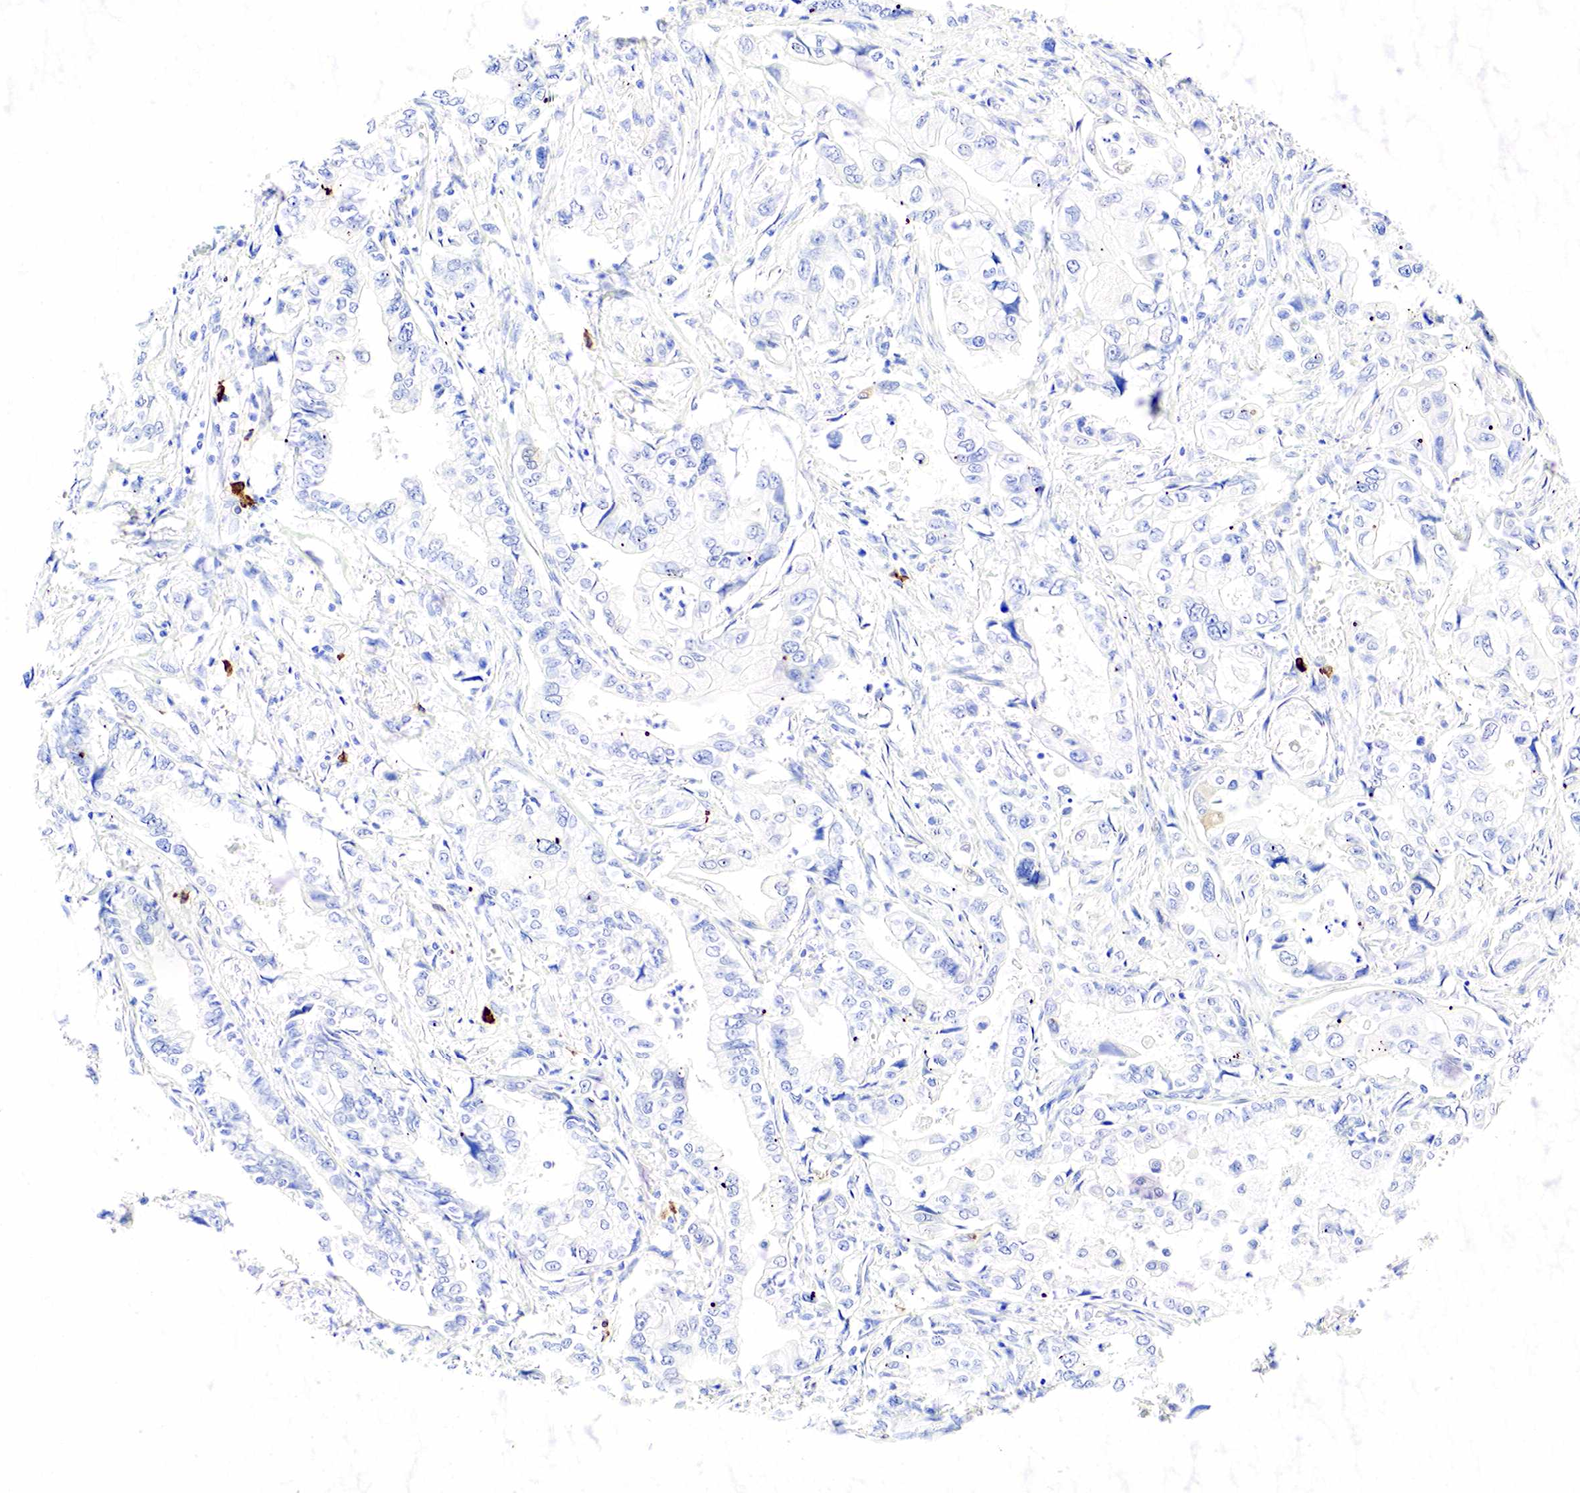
{"staining": {"intensity": "negative", "quantity": "none", "location": "none"}, "tissue": "stomach cancer", "cell_type": "Tumor cells", "image_type": "cancer", "snomed": [{"axis": "morphology", "description": "Adenocarcinoma, NOS"}, {"axis": "topography", "description": "Pancreas"}, {"axis": "topography", "description": "Stomach, upper"}], "caption": "Stomach cancer was stained to show a protein in brown. There is no significant expression in tumor cells. (DAB immunohistochemistry (IHC) visualized using brightfield microscopy, high magnification).", "gene": "CD79A", "patient": {"sex": "male", "age": 77}}